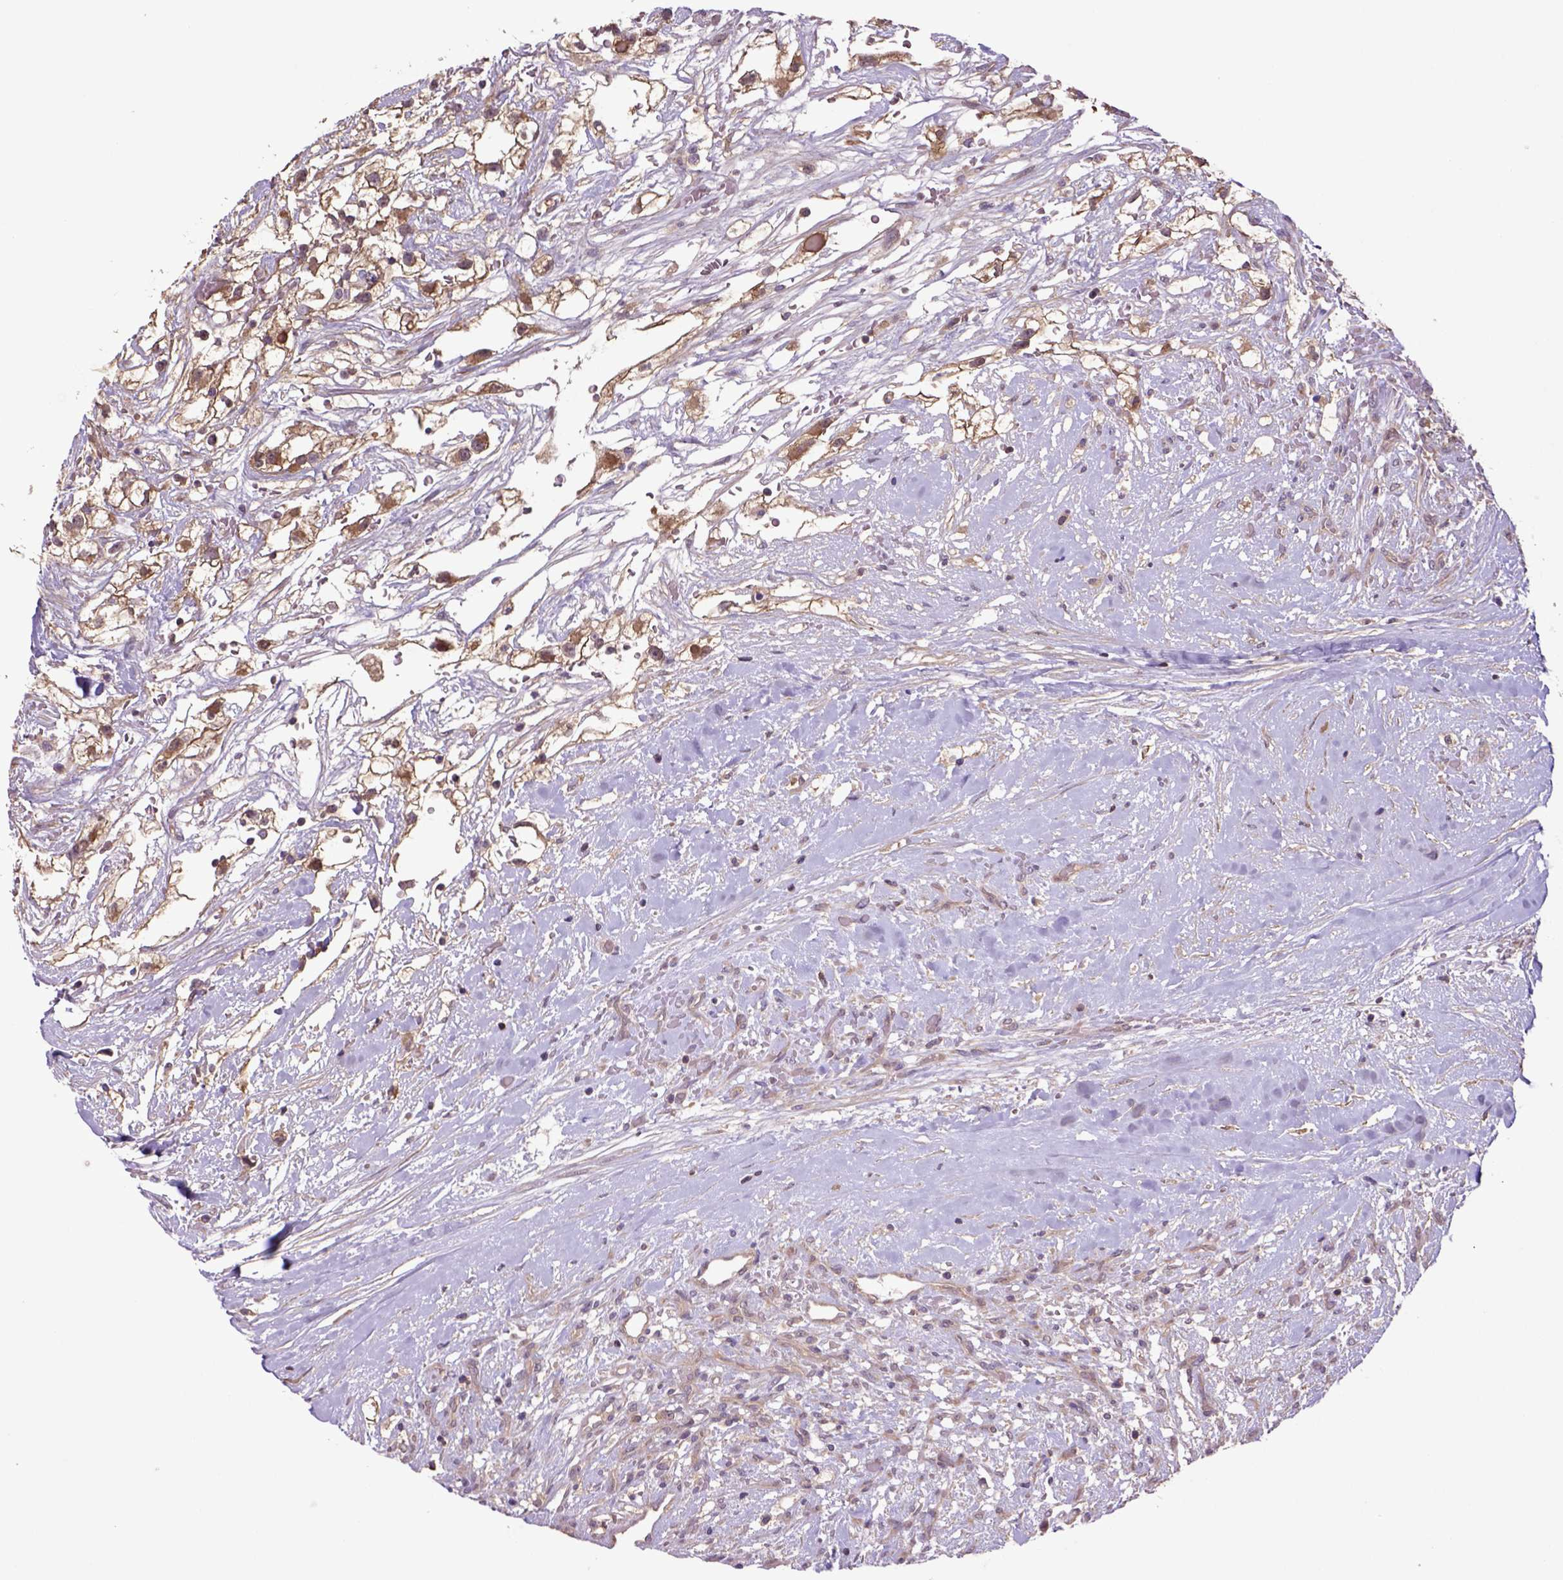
{"staining": {"intensity": "moderate", "quantity": ">75%", "location": "cytoplasmic/membranous"}, "tissue": "renal cancer", "cell_type": "Tumor cells", "image_type": "cancer", "snomed": [{"axis": "morphology", "description": "Adenocarcinoma, NOS"}, {"axis": "topography", "description": "Kidney"}], "caption": "Renal cancer (adenocarcinoma) stained with a protein marker shows moderate staining in tumor cells.", "gene": "HSPBP1", "patient": {"sex": "male", "age": 59}}